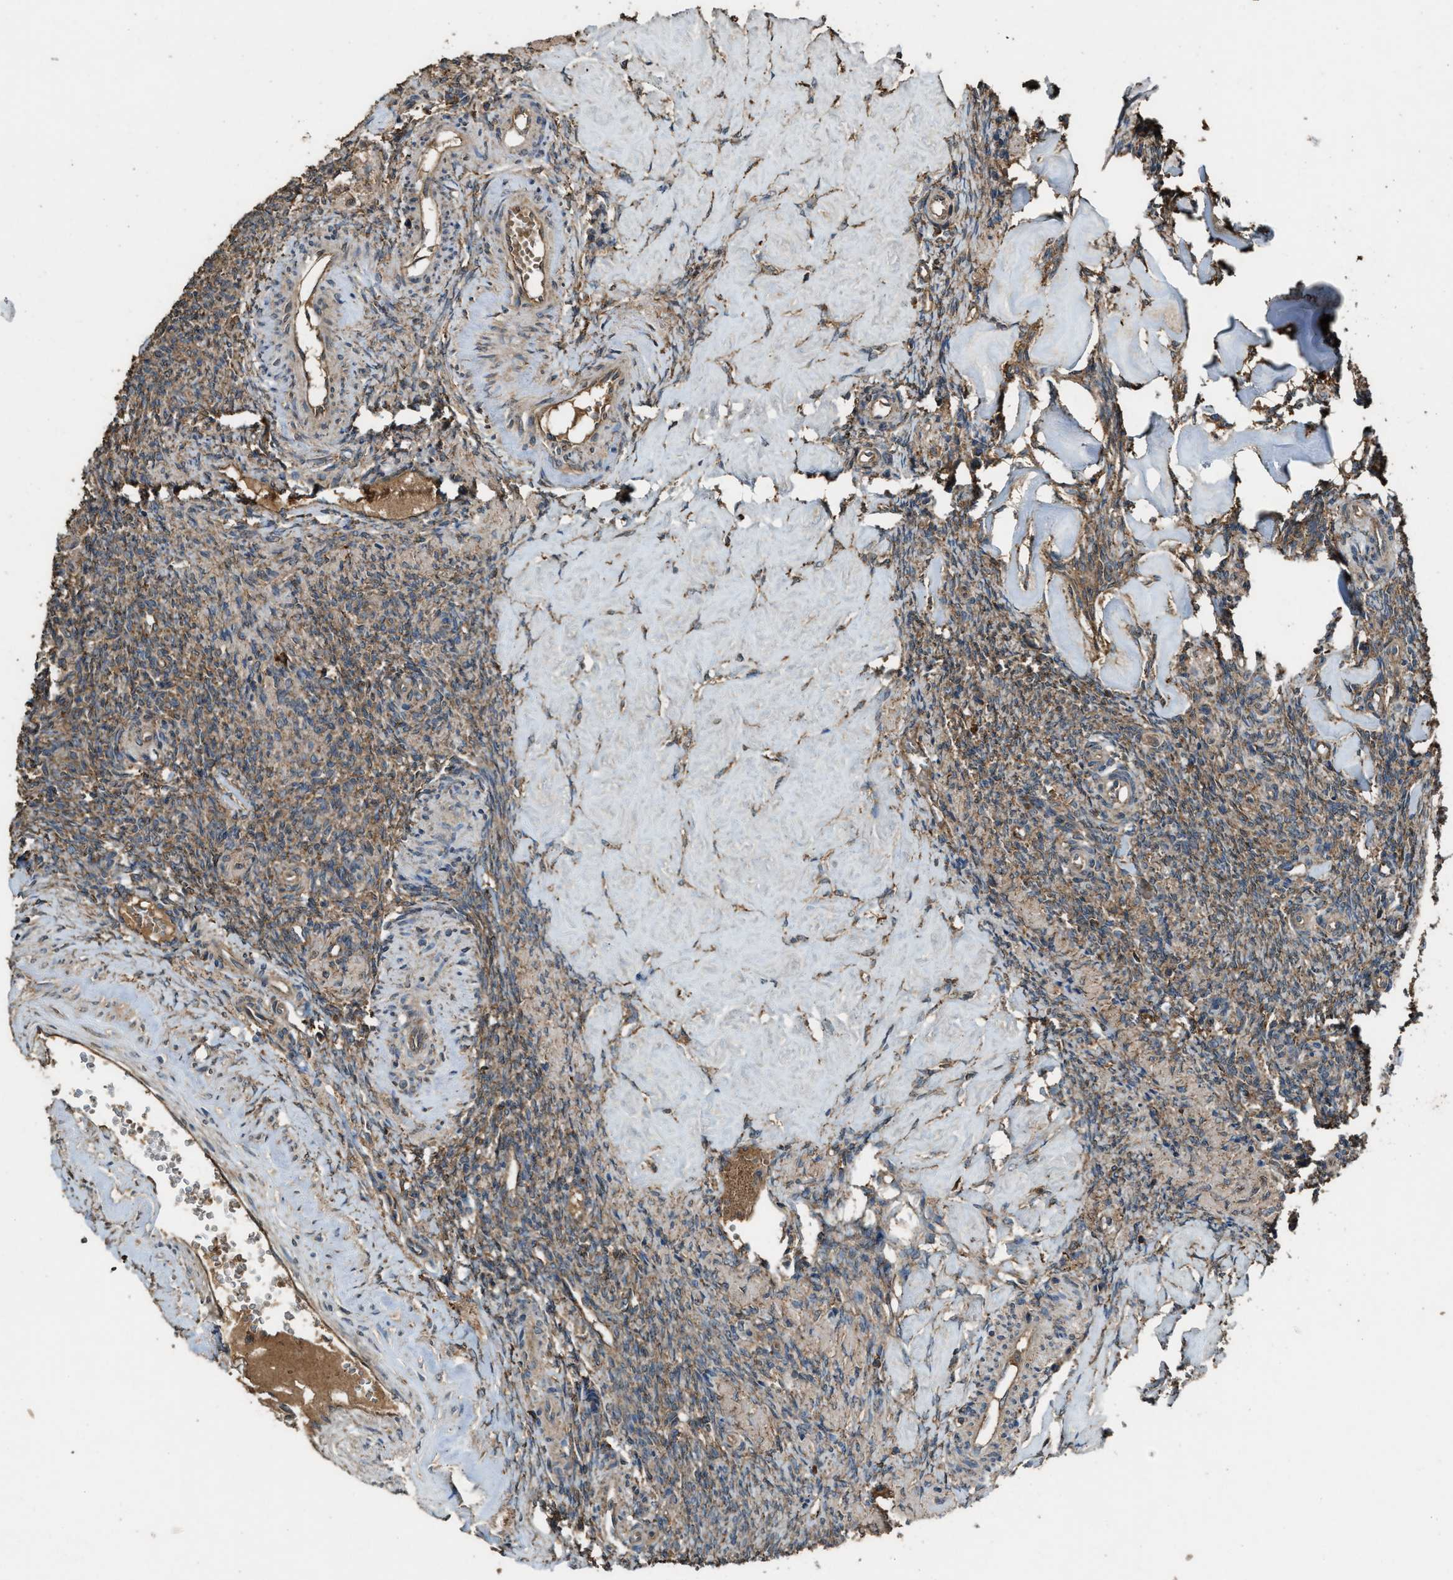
{"staining": {"intensity": "moderate", "quantity": "25%-75%", "location": "cytoplasmic/membranous"}, "tissue": "ovary", "cell_type": "Follicle cells", "image_type": "normal", "snomed": [{"axis": "morphology", "description": "Normal tissue, NOS"}, {"axis": "topography", "description": "Ovary"}], "caption": "Immunohistochemistry (IHC) image of unremarkable ovary: human ovary stained using IHC displays medium levels of moderate protein expression localized specifically in the cytoplasmic/membranous of follicle cells, appearing as a cytoplasmic/membranous brown color.", "gene": "MAP3K8", "patient": {"sex": "female", "age": 41}}